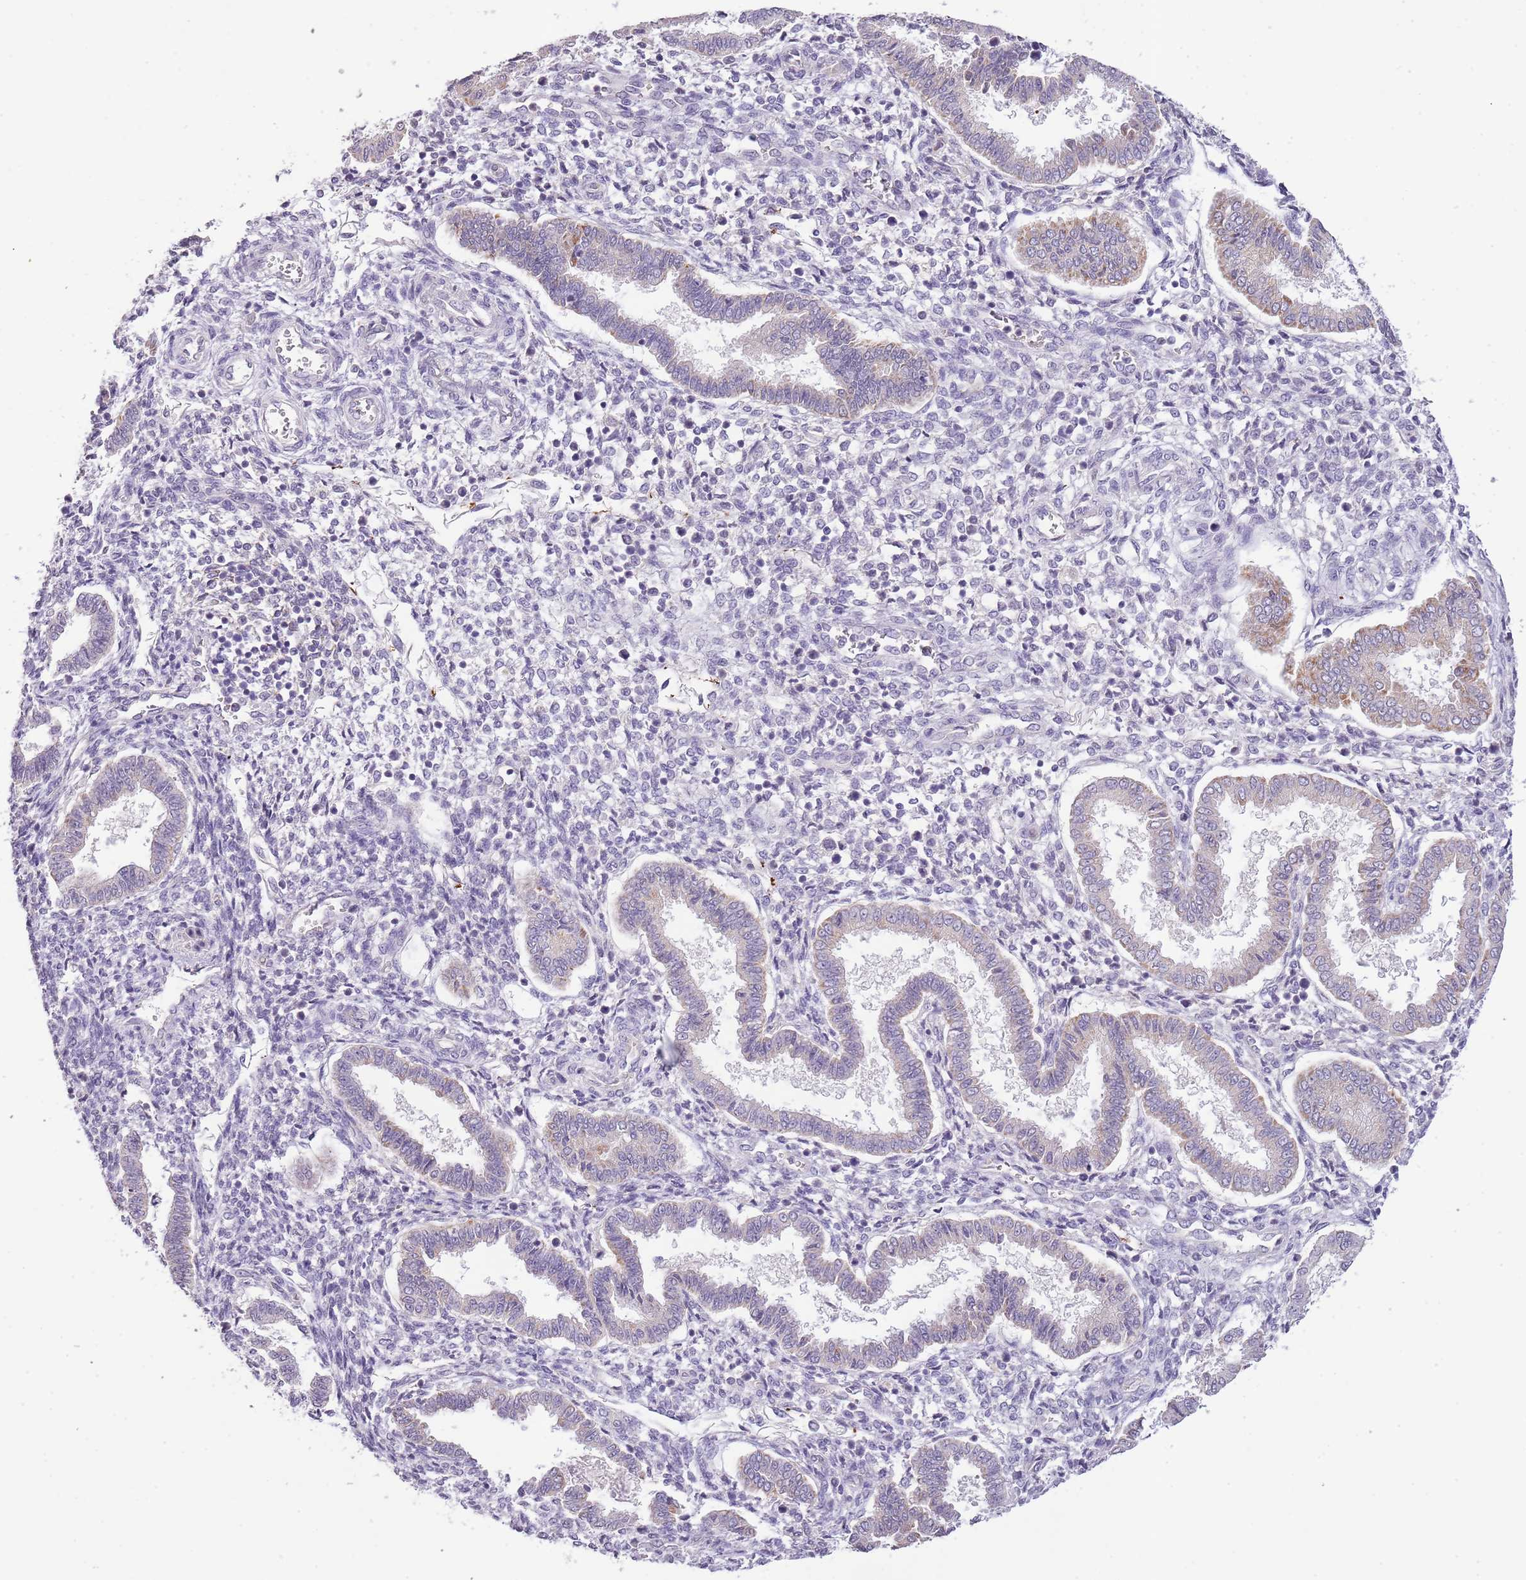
{"staining": {"intensity": "negative", "quantity": "none", "location": "none"}, "tissue": "endometrium", "cell_type": "Cells in endometrial stroma", "image_type": "normal", "snomed": [{"axis": "morphology", "description": "Normal tissue, NOS"}, {"axis": "topography", "description": "Endometrium"}], "caption": "This is a histopathology image of immunohistochemistry (IHC) staining of unremarkable endometrium, which shows no positivity in cells in endometrial stroma.", "gene": "ZNF658", "patient": {"sex": "female", "age": 24}}